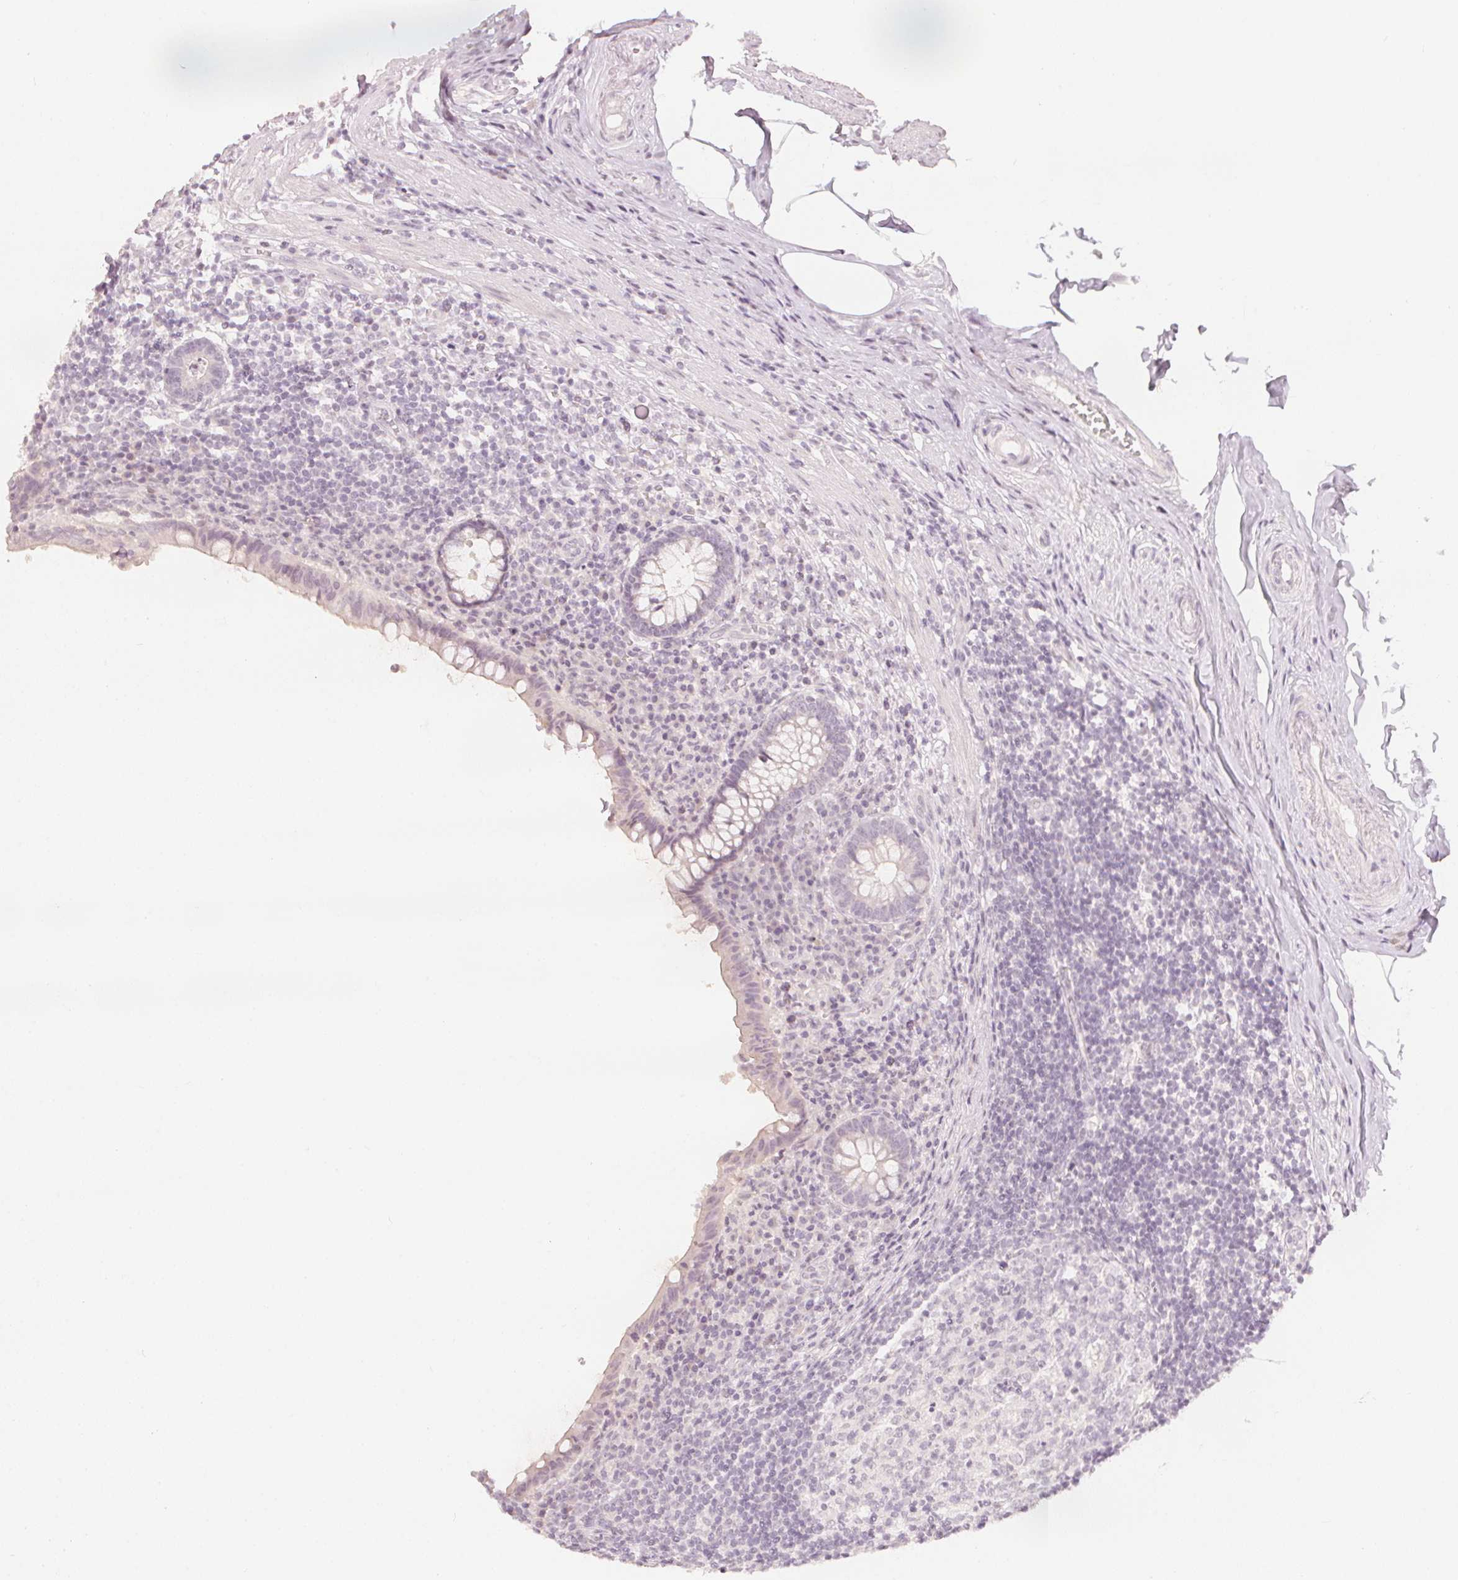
{"staining": {"intensity": "negative", "quantity": "none", "location": "none"}, "tissue": "appendix", "cell_type": "Glandular cells", "image_type": "normal", "snomed": [{"axis": "morphology", "description": "Normal tissue, NOS"}, {"axis": "topography", "description": "Appendix"}], "caption": "This is a photomicrograph of immunohistochemistry (IHC) staining of unremarkable appendix, which shows no positivity in glandular cells. (Stains: DAB immunohistochemistry with hematoxylin counter stain, Microscopy: brightfield microscopy at high magnification).", "gene": "CALB1", "patient": {"sex": "female", "age": 56}}